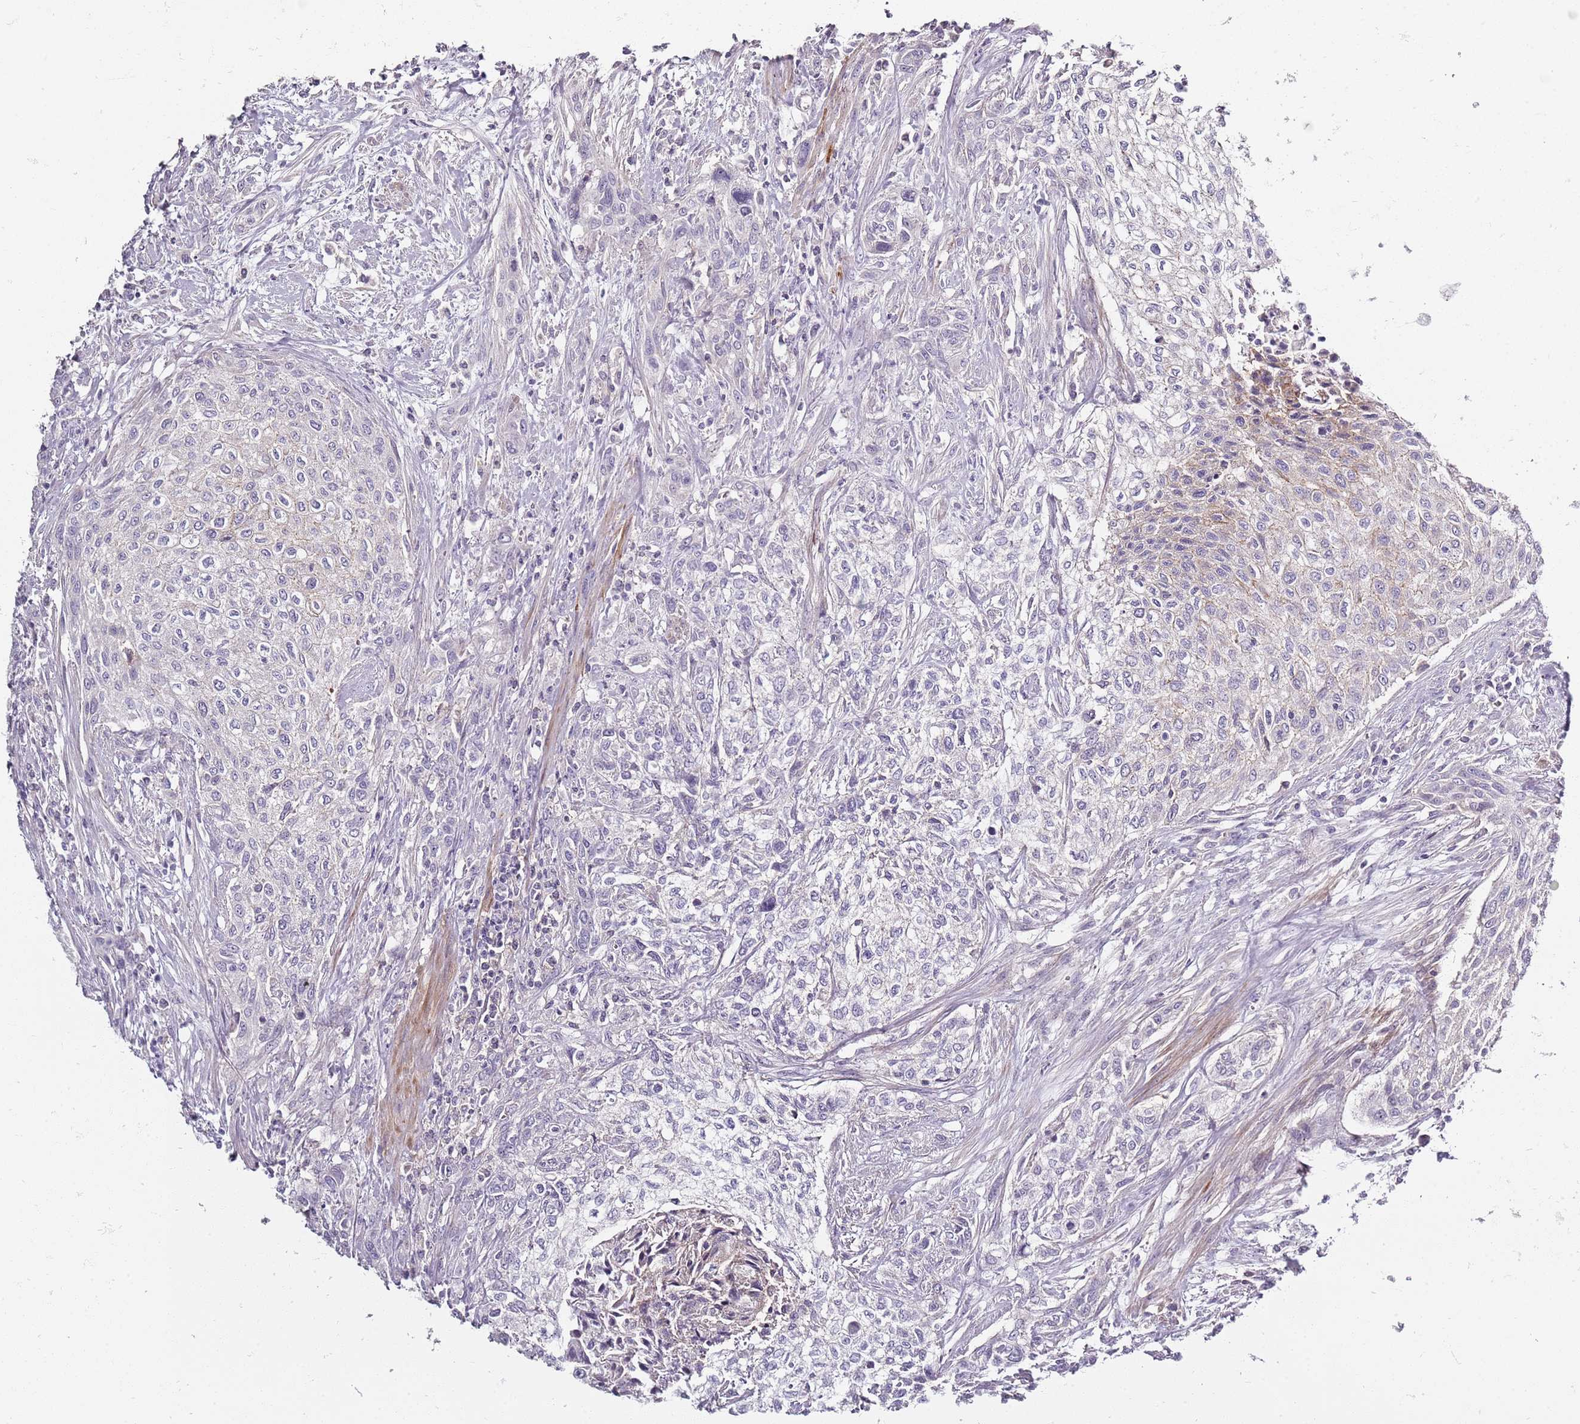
{"staining": {"intensity": "negative", "quantity": "none", "location": "none"}, "tissue": "urothelial cancer", "cell_type": "Tumor cells", "image_type": "cancer", "snomed": [{"axis": "morphology", "description": "Normal tissue, NOS"}, {"axis": "morphology", "description": "Urothelial carcinoma, NOS"}, {"axis": "topography", "description": "Urinary bladder"}, {"axis": "topography", "description": "Peripheral nerve tissue"}], "caption": "This is a histopathology image of IHC staining of urothelial cancer, which shows no positivity in tumor cells.", "gene": "SYNGR3", "patient": {"sex": "male", "age": 35}}